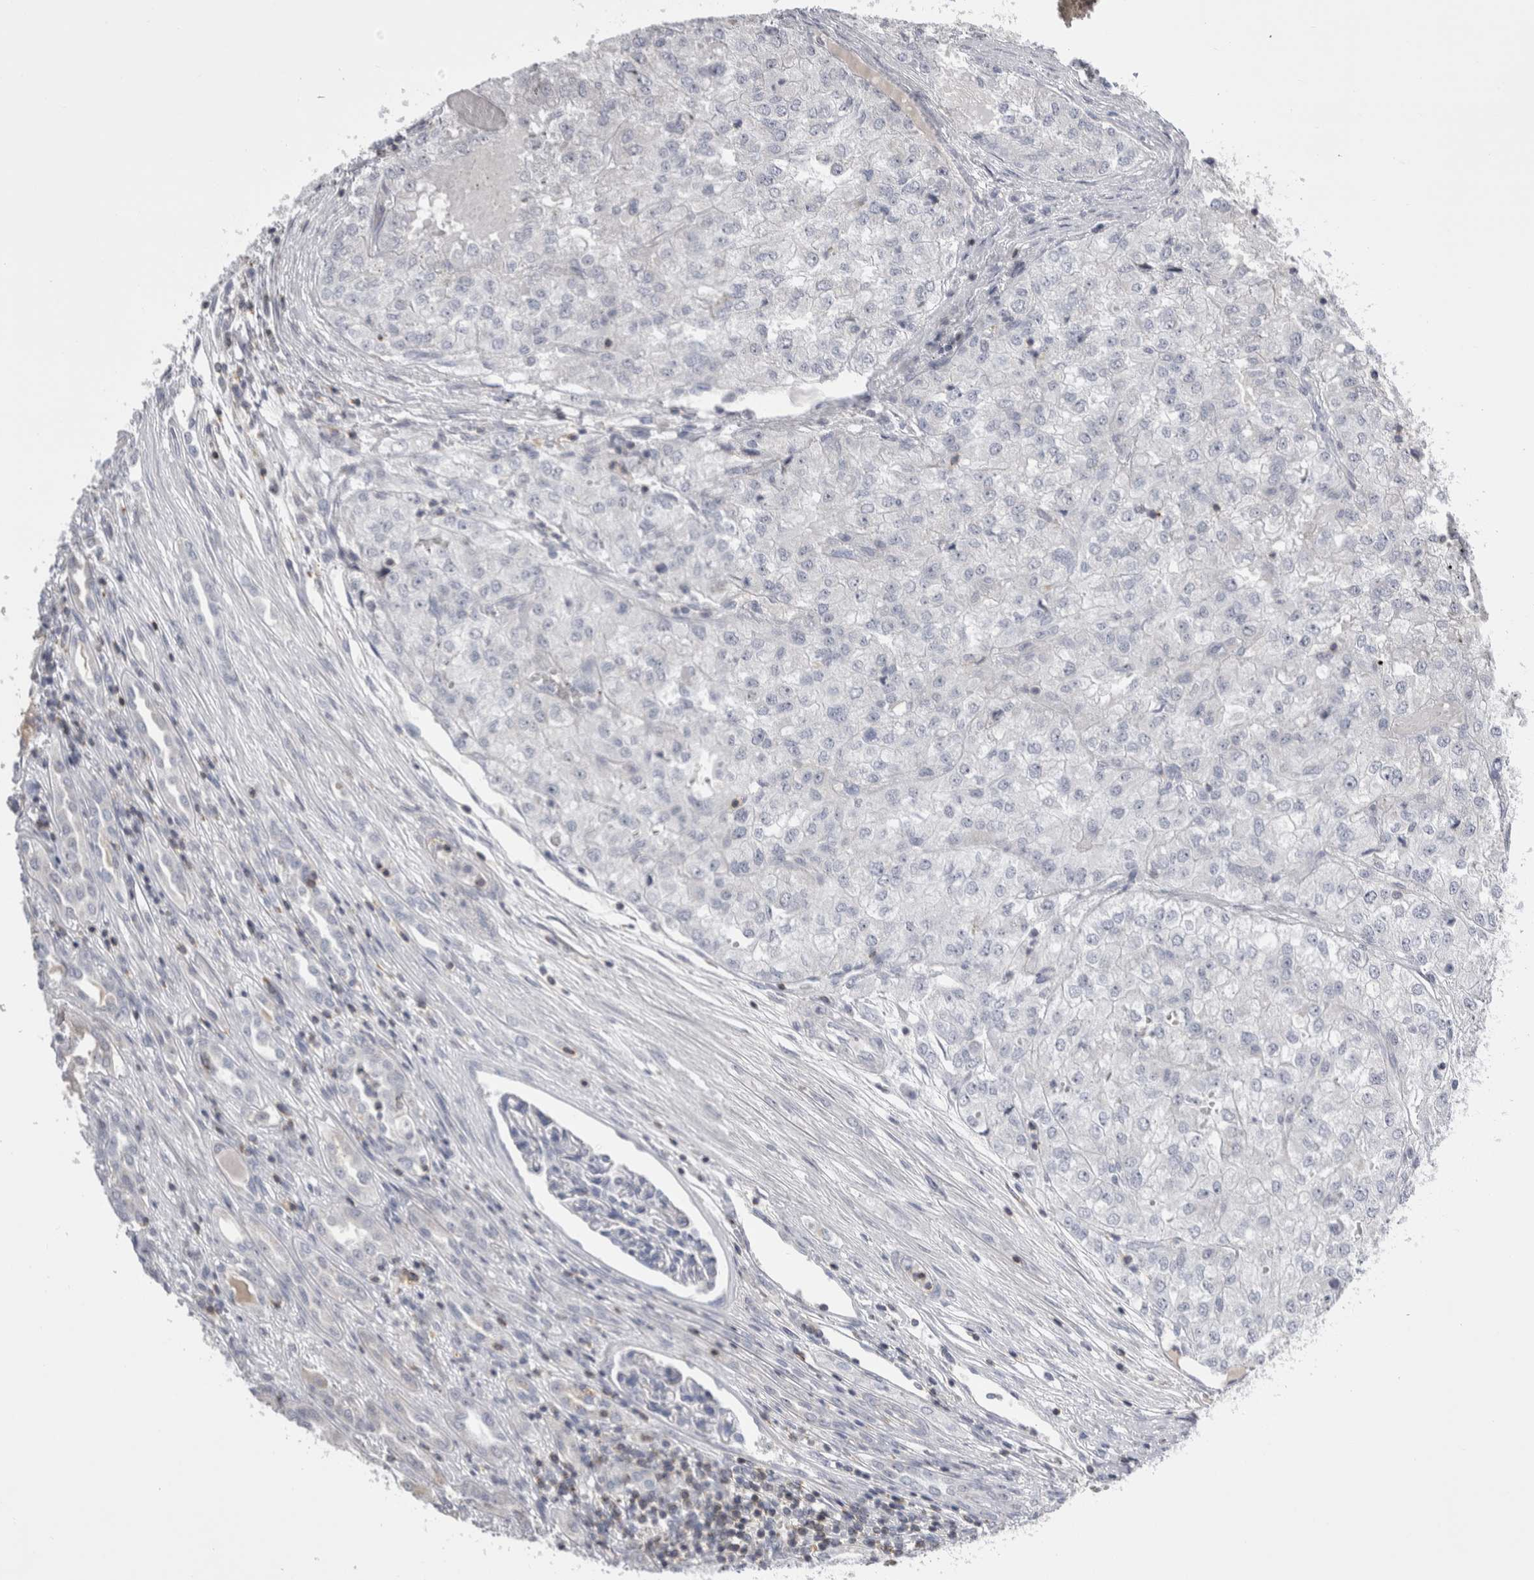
{"staining": {"intensity": "negative", "quantity": "none", "location": "none"}, "tissue": "renal cancer", "cell_type": "Tumor cells", "image_type": "cancer", "snomed": [{"axis": "morphology", "description": "Adenocarcinoma, NOS"}, {"axis": "topography", "description": "Kidney"}], "caption": "The immunohistochemistry photomicrograph has no significant expression in tumor cells of adenocarcinoma (renal) tissue.", "gene": "CEP295NL", "patient": {"sex": "female", "age": 54}}